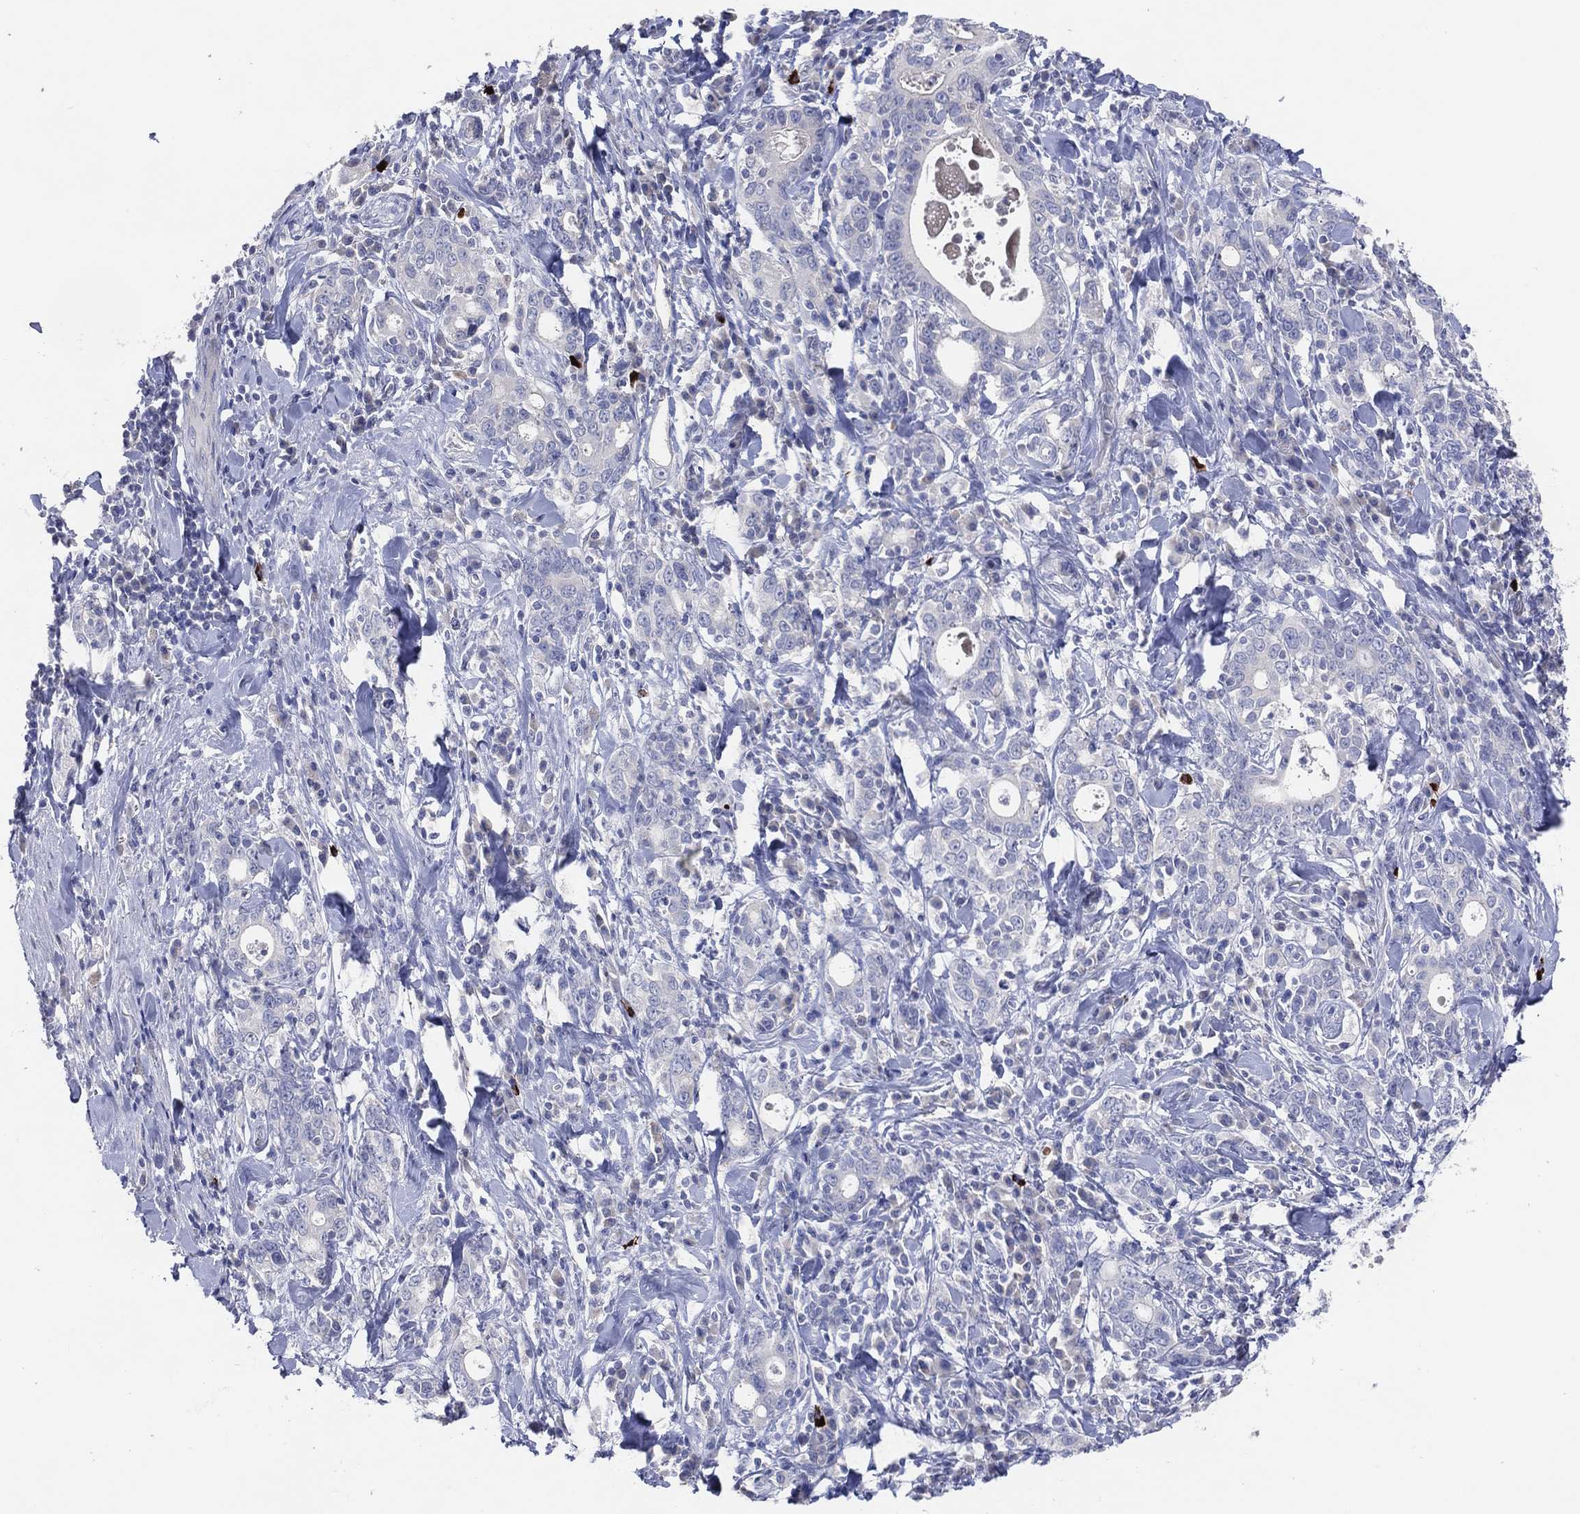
{"staining": {"intensity": "negative", "quantity": "none", "location": "none"}, "tissue": "stomach cancer", "cell_type": "Tumor cells", "image_type": "cancer", "snomed": [{"axis": "morphology", "description": "Adenocarcinoma, NOS"}, {"axis": "topography", "description": "Stomach"}], "caption": "The histopathology image displays no staining of tumor cells in stomach adenocarcinoma.", "gene": "DNAH6", "patient": {"sex": "male", "age": 79}}